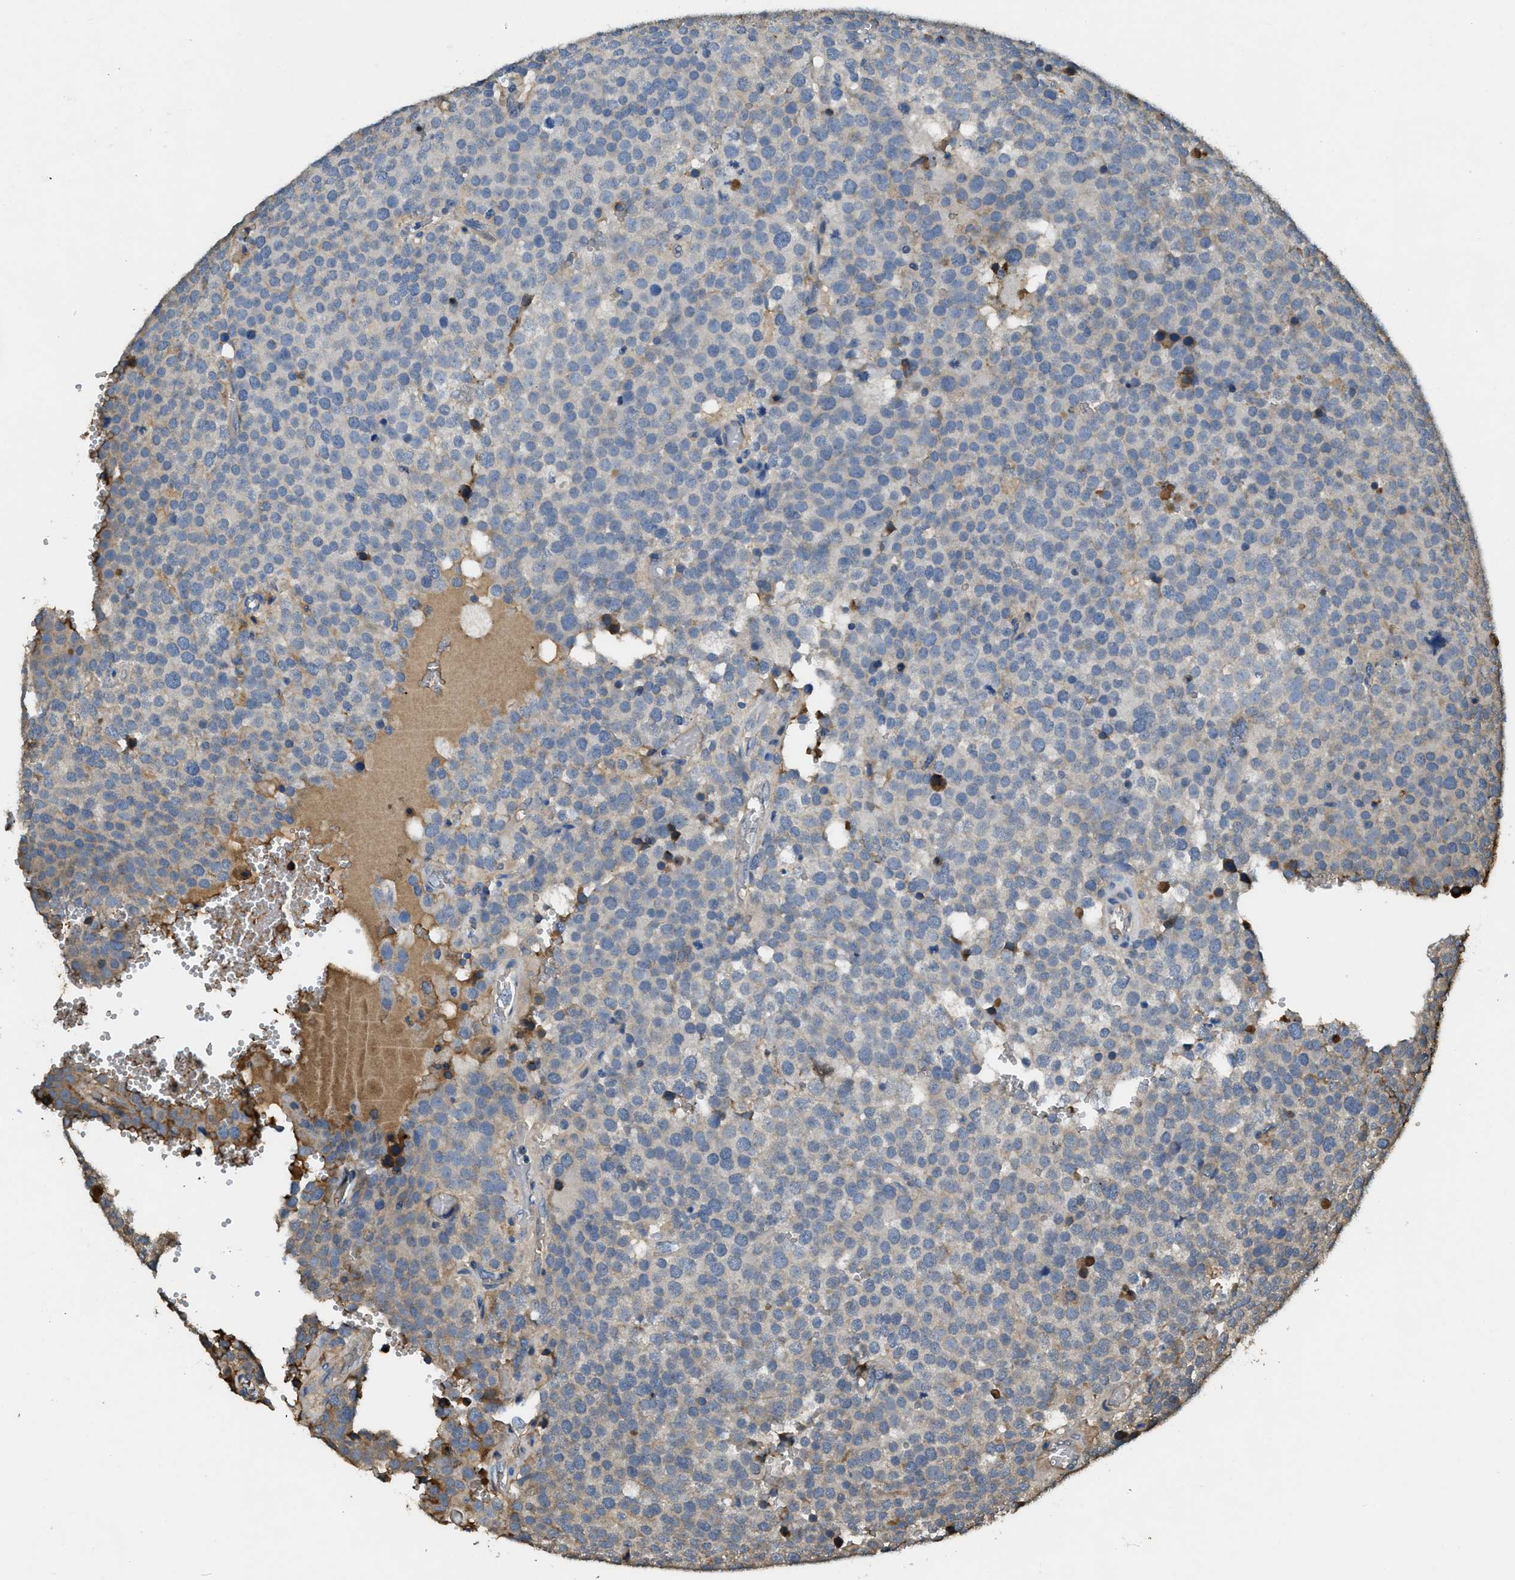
{"staining": {"intensity": "weak", "quantity": "<25%", "location": "cytoplasmic/membranous"}, "tissue": "testis cancer", "cell_type": "Tumor cells", "image_type": "cancer", "snomed": [{"axis": "morphology", "description": "Normal tissue, NOS"}, {"axis": "morphology", "description": "Seminoma, NOS"}, {"axis": "topography", "description": "Testis"}], "caption": "Tumor cells are negative for brown protein staining in testis cancer (seminoma).", "gene": "RIPK2", "patient": {"sex": "male", "age": 71}}